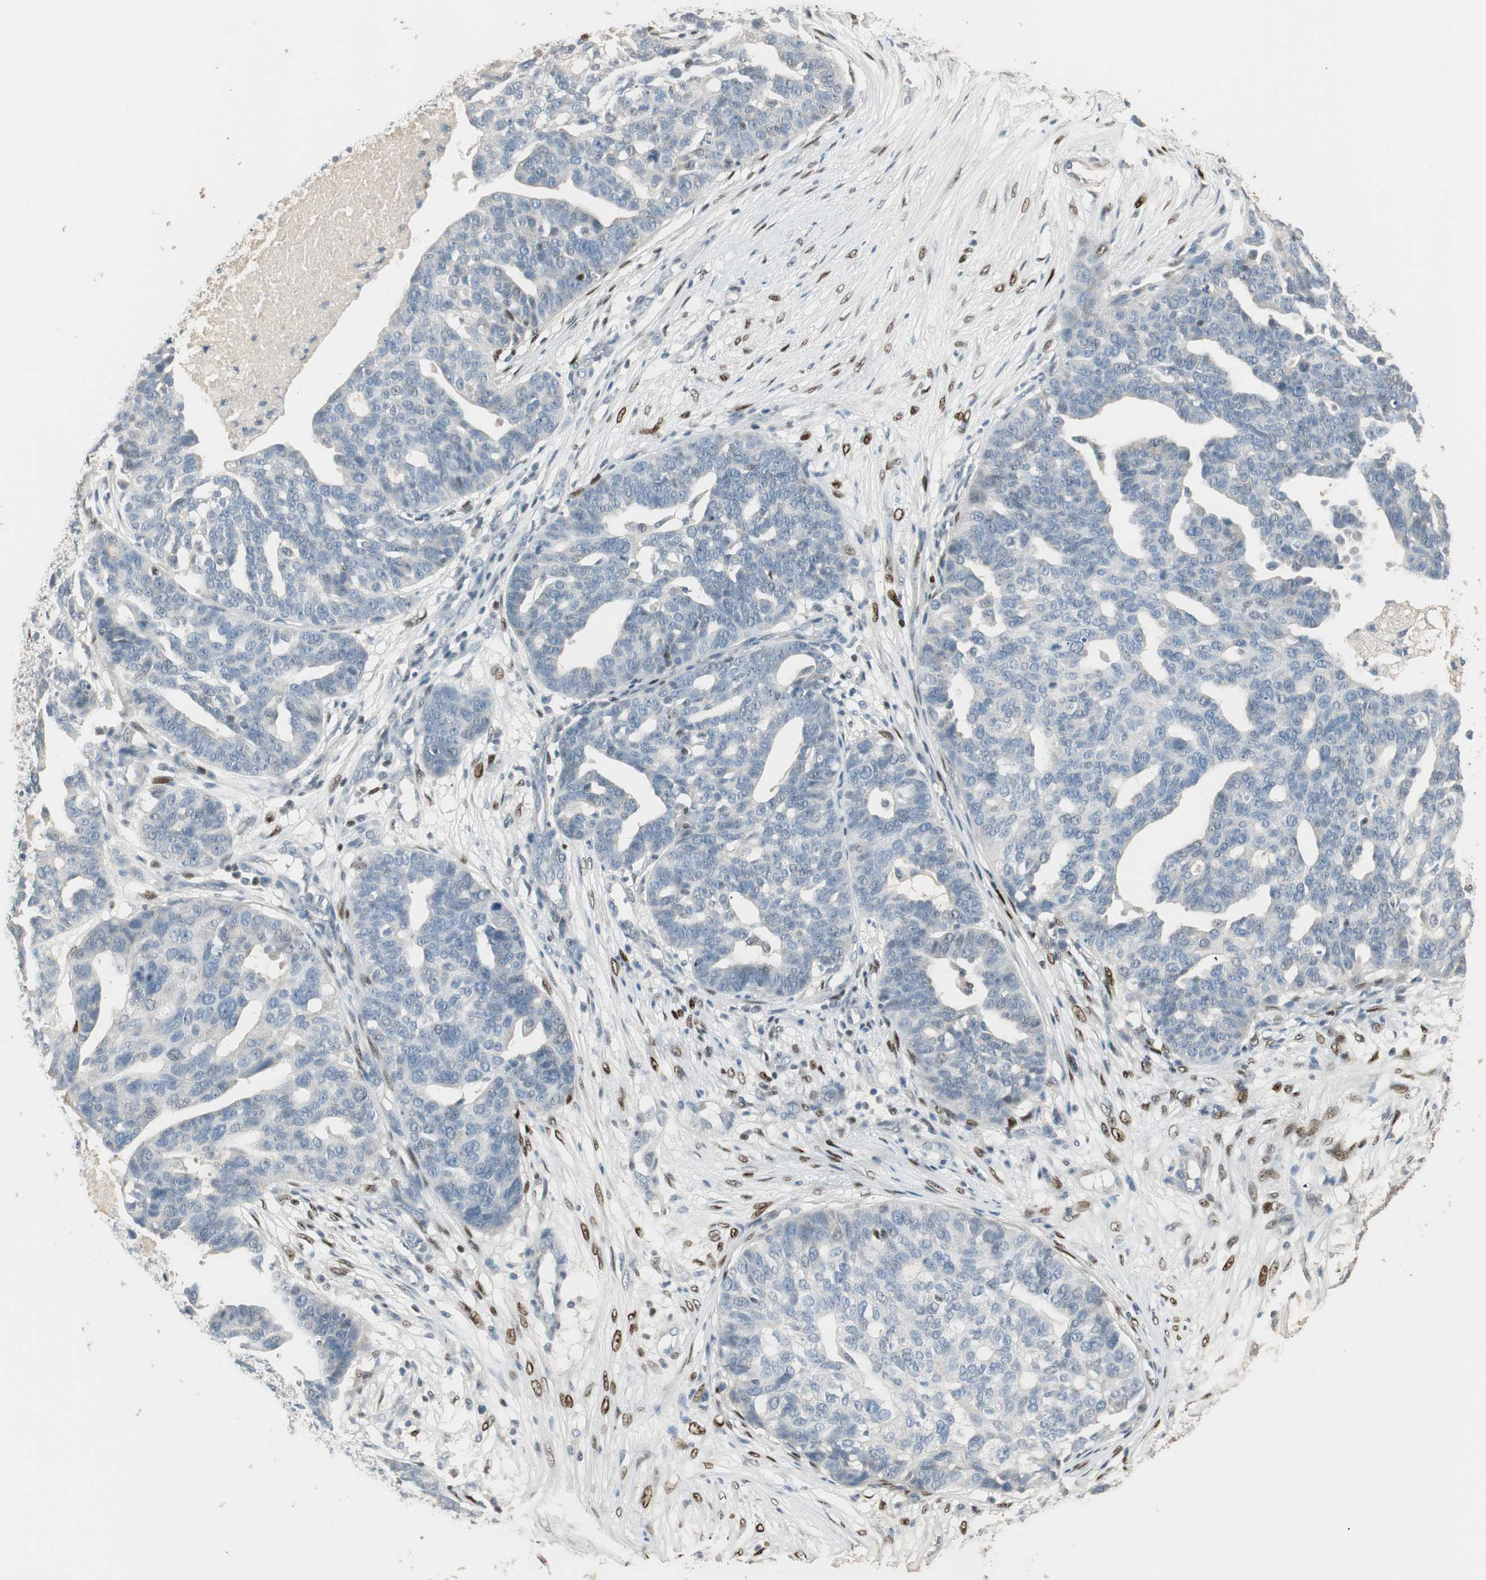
{"staining": {"intensity": "negative", "quantity": "none", "location": "none"}, "tissue": "ovarian cancer", "cell_type": "Tumor cells", "image_type": "cancer", "snomed": [{"axis": "morphology", "description": "Cystadenocarcinoma, serous, NOS"}, {"axis": "topography", "description": "Ovary"}], "caption": "This is a photomicrograph of immunohistochemistry (IHC) staining of ovarian serous cystadenocarcinoma, which shows no positivity in tumor cells.", "gene": "RUNX2", "patient": {"sex": "female", "age": 59}}